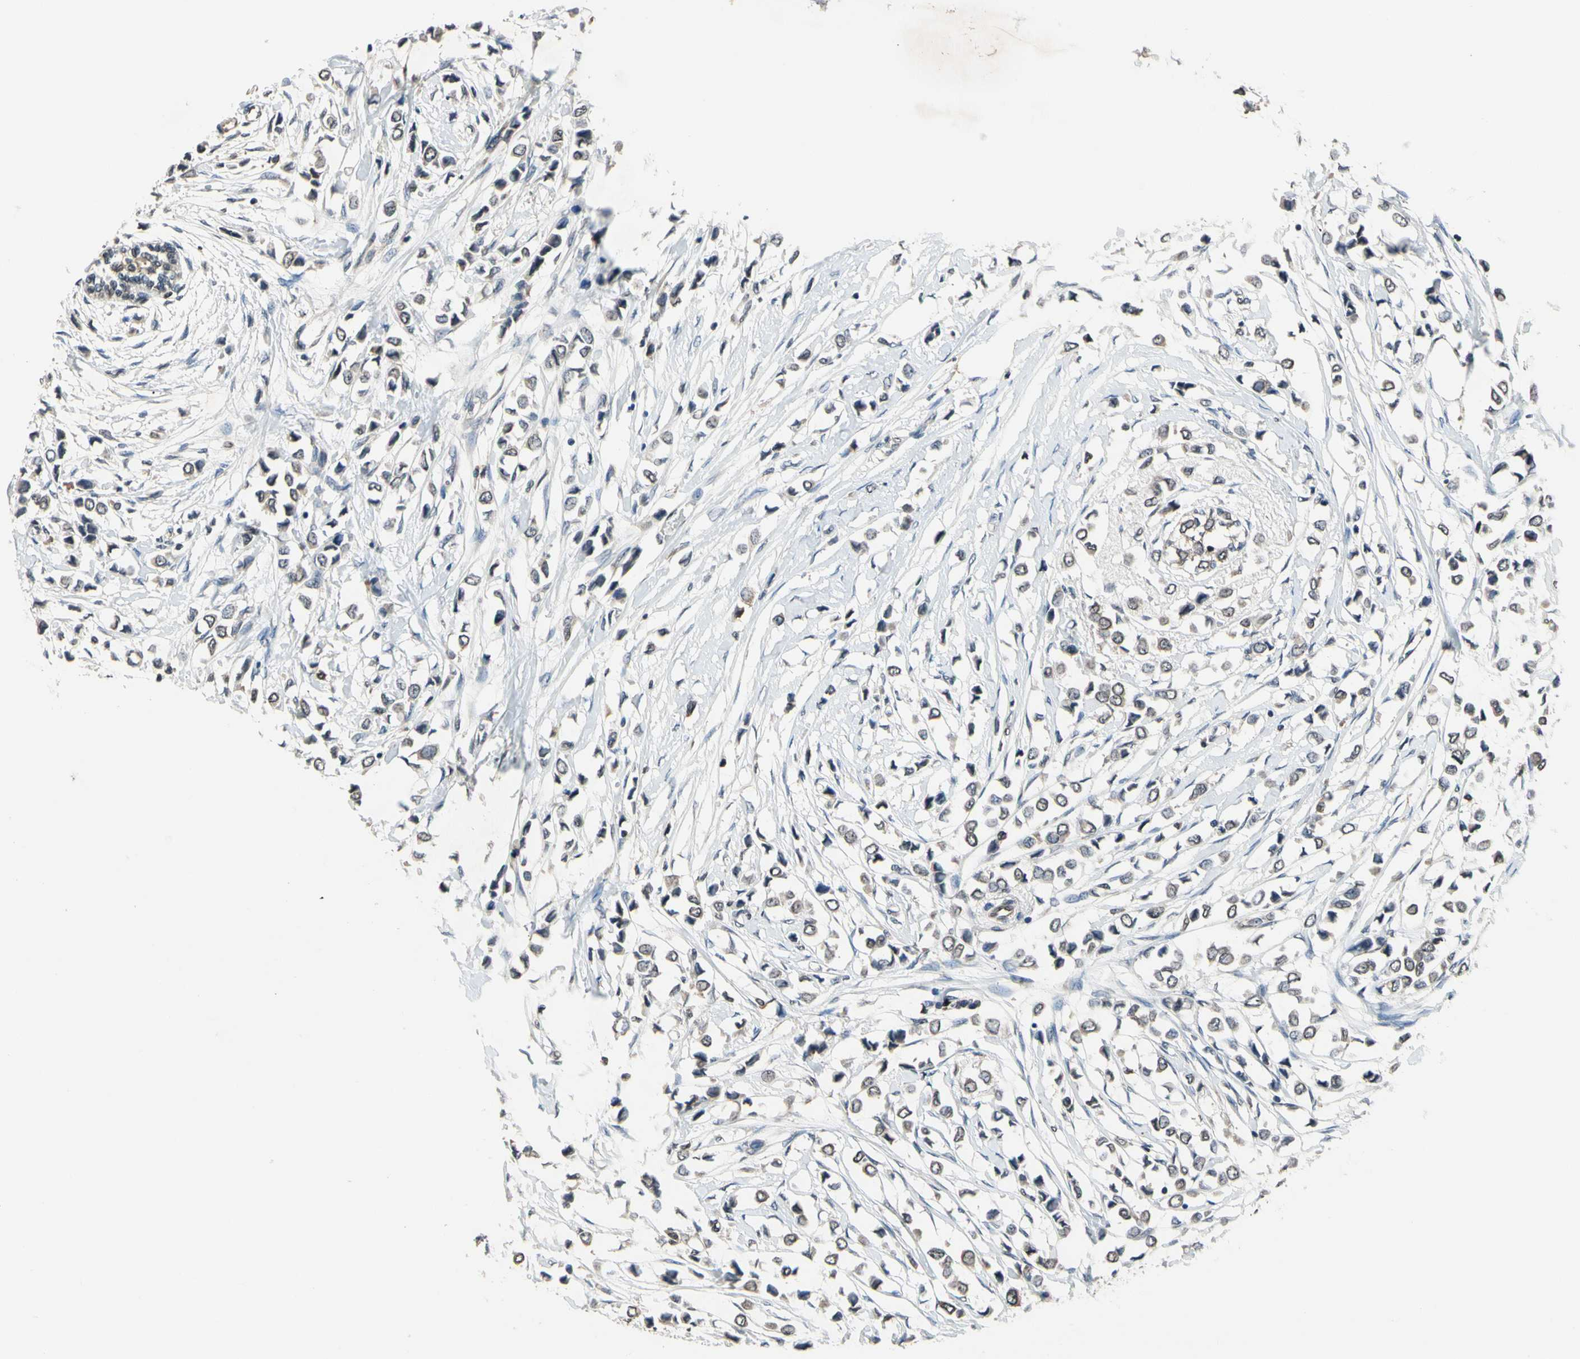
{"staining": {"intensity": "weak", "quantity": "25%-75%", "location": "cytoplasmic/membranous"}, "tissue": "breast cancer", "cell_type": "Tumor cells", "image_type": "cancer", "snomed": [{"axis": "morphology", "description": "Lobular carcinoma"}, {"axis": "topography", "description": "Breast"}], "caption": "Breast cancer (lobular carcinoma) was stained to show a protein in brown. There is low levels of weak cytoplasmic/membranous positivity in about 25%-75% of tumor cells.", "gene": "GCLC", "patient": {"sex": "female", "age": 51}}